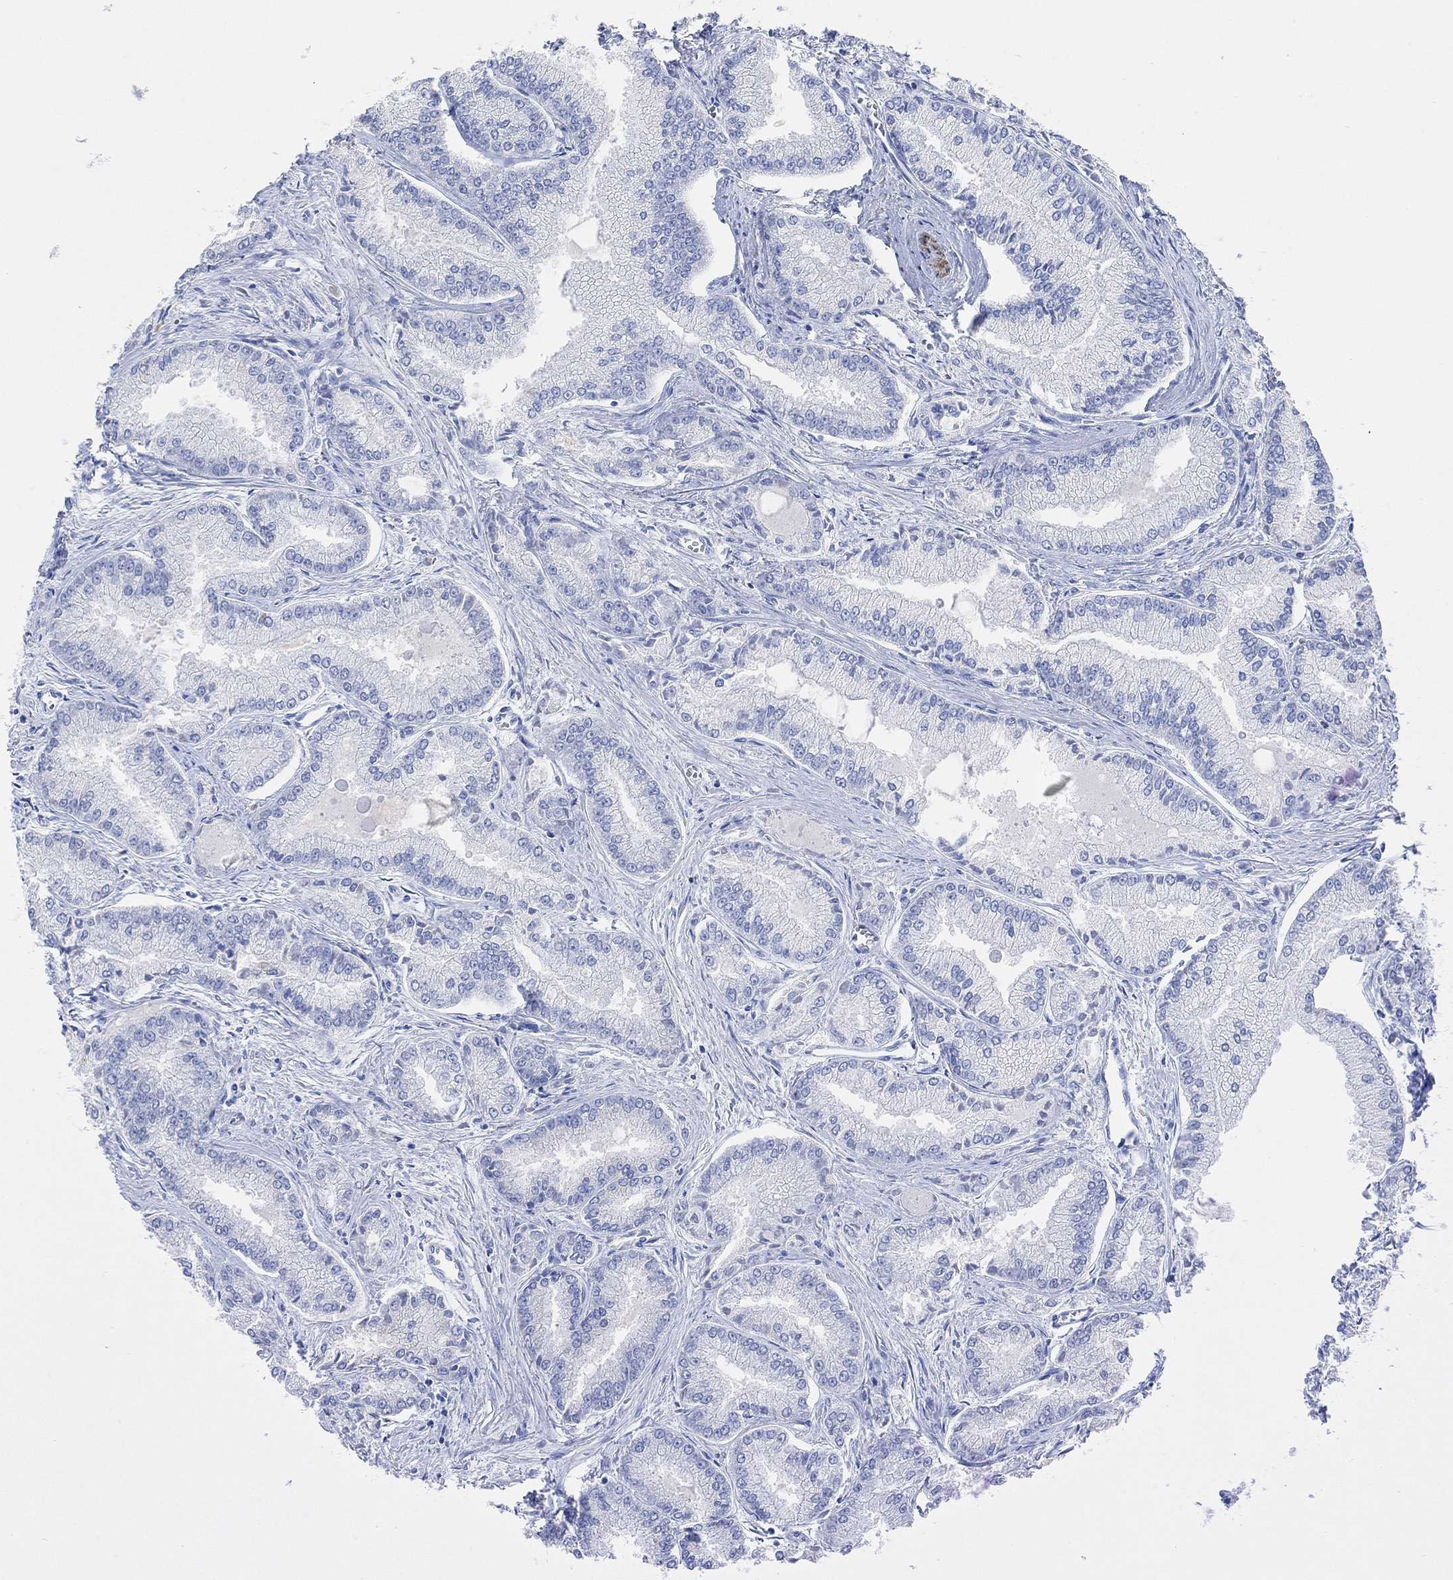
{"staining": {"intensity": "negative", "quantity": "none", "location": "none"}, "tissue": "prostate cancer", "cell_type": "Tumor cells", "image_type": "cancer", "snomed": [{"axis": "morphology", "description": "Adenocarcinoma, NOS"}, {"axis": "morphology", "description": "Adenocarcinoma, High grade"}, {"axis": "topography", "description": "Prostate"}], "caption": "An image of human adenocarcinoma (prostate) is negative for staining in tumor cells.", "gene": "VAT1L", "patient": {"sex": "male", "age": 70}}